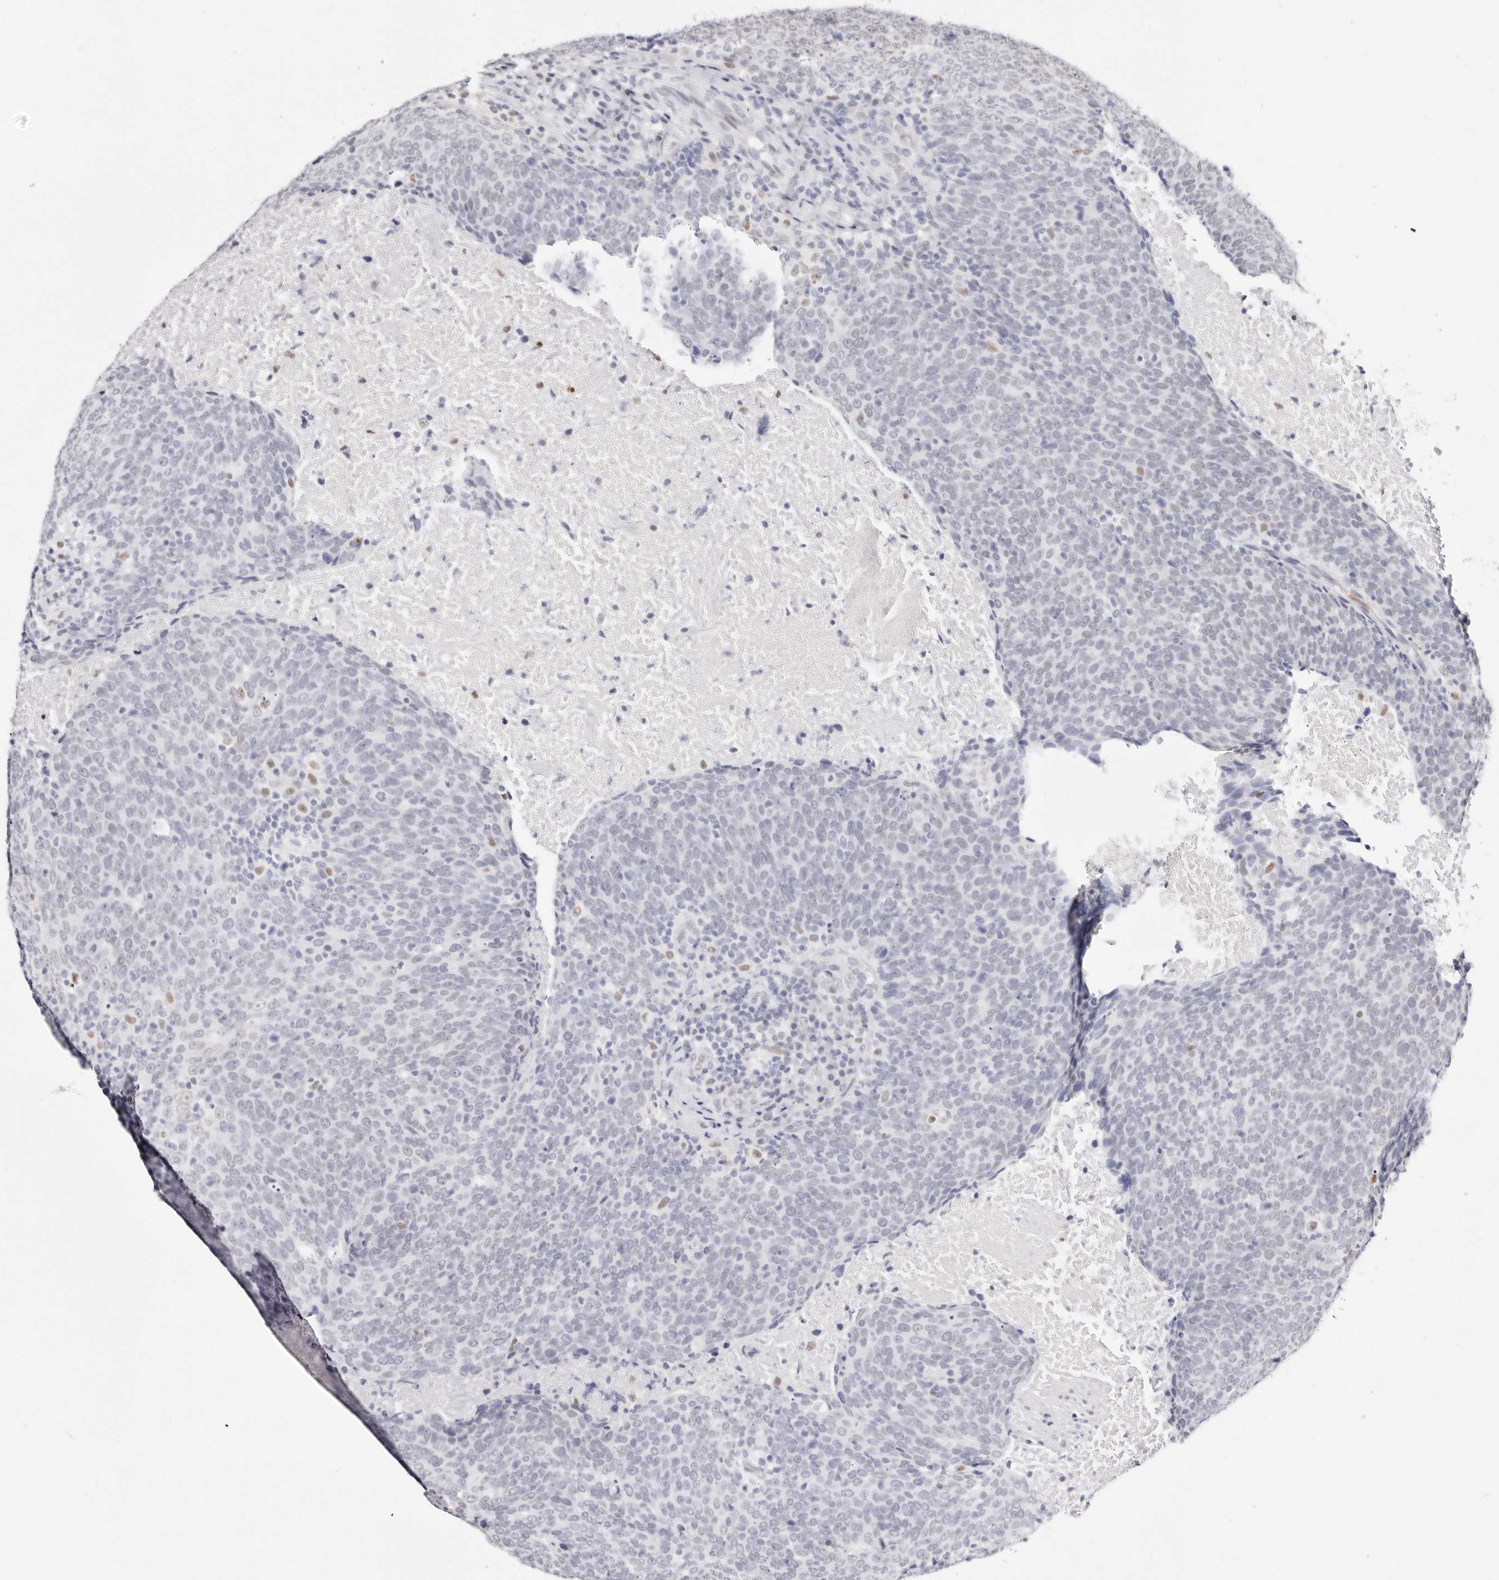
{"staining": {"intensity": "negative", "quantity": "none", "location": "none"}, "tissue": "head and neck cancer", "cell_type": "Tumor cells", "image_type": "cancer", "snomed": [{"axis": "morphology", "description": "Squamous cell carcinoma, NOS"}, {"axis": "morphology", "description": "Squamous cell carcinoma, metastatic, NOS"}, {"axis": "topography", "description": "Lymph node"}, {"axis": "topography", "description": "Head-Neck"}], "caption": "An image of head and neck cancer stained for a protein exhibits no brown staining in tumor cells.", "gene": "TKT", "patient": {"sex": "male", "age": 62}}